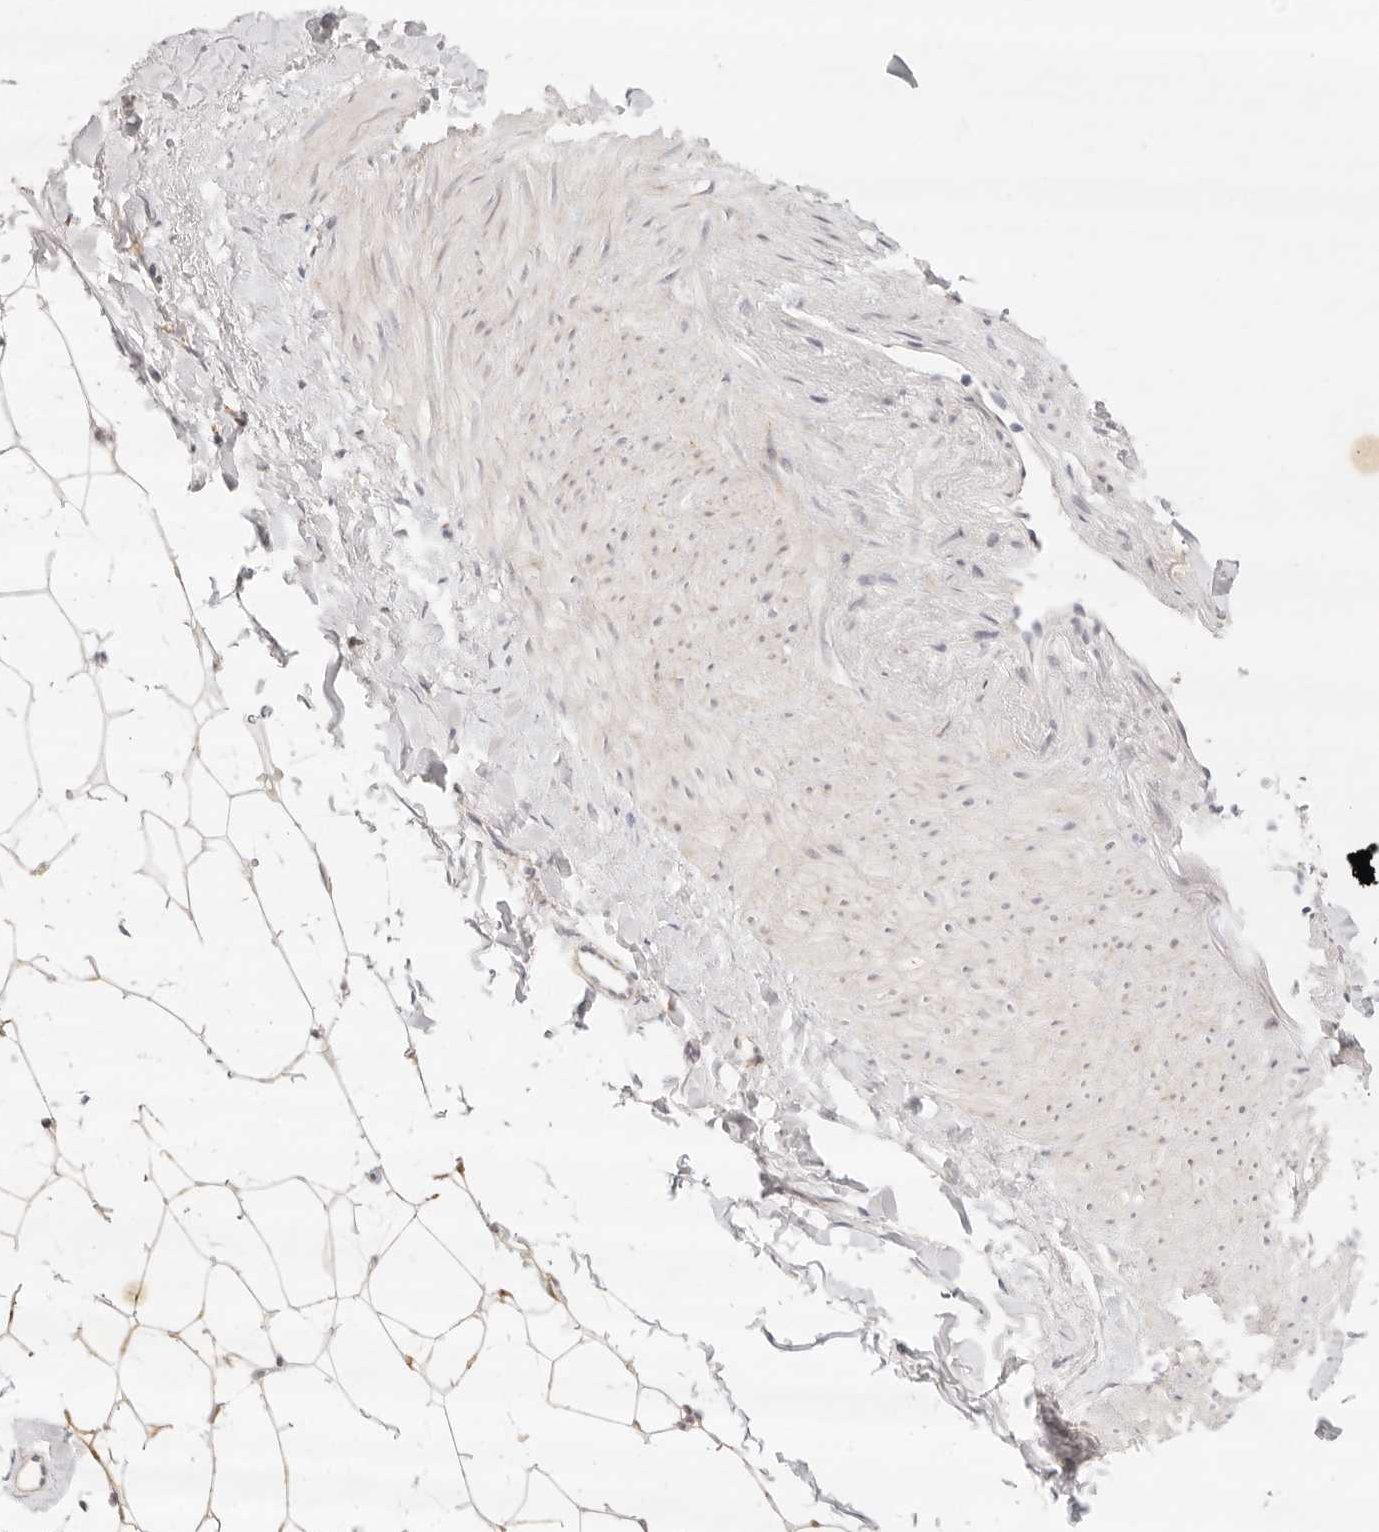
{"staining": {"intensity": "moderate", "quantity": ">75%", "location": "cytoplasmic/membranous"}, "tissue": "breast", "cell_type": "Adipocytes", "image_type": "normal", "snomed": [{"axis": "morphology", "description": "Normal tissue, NOS"}, {"axis": "topography", "description": "Breast"}], "caption": "Moderate cytoplasmic/membranous protein expression is appreciated in about >75% of adipocytes in breast.", "gene": "GPR156", "patient": {"sex": "female", "age": 23}}